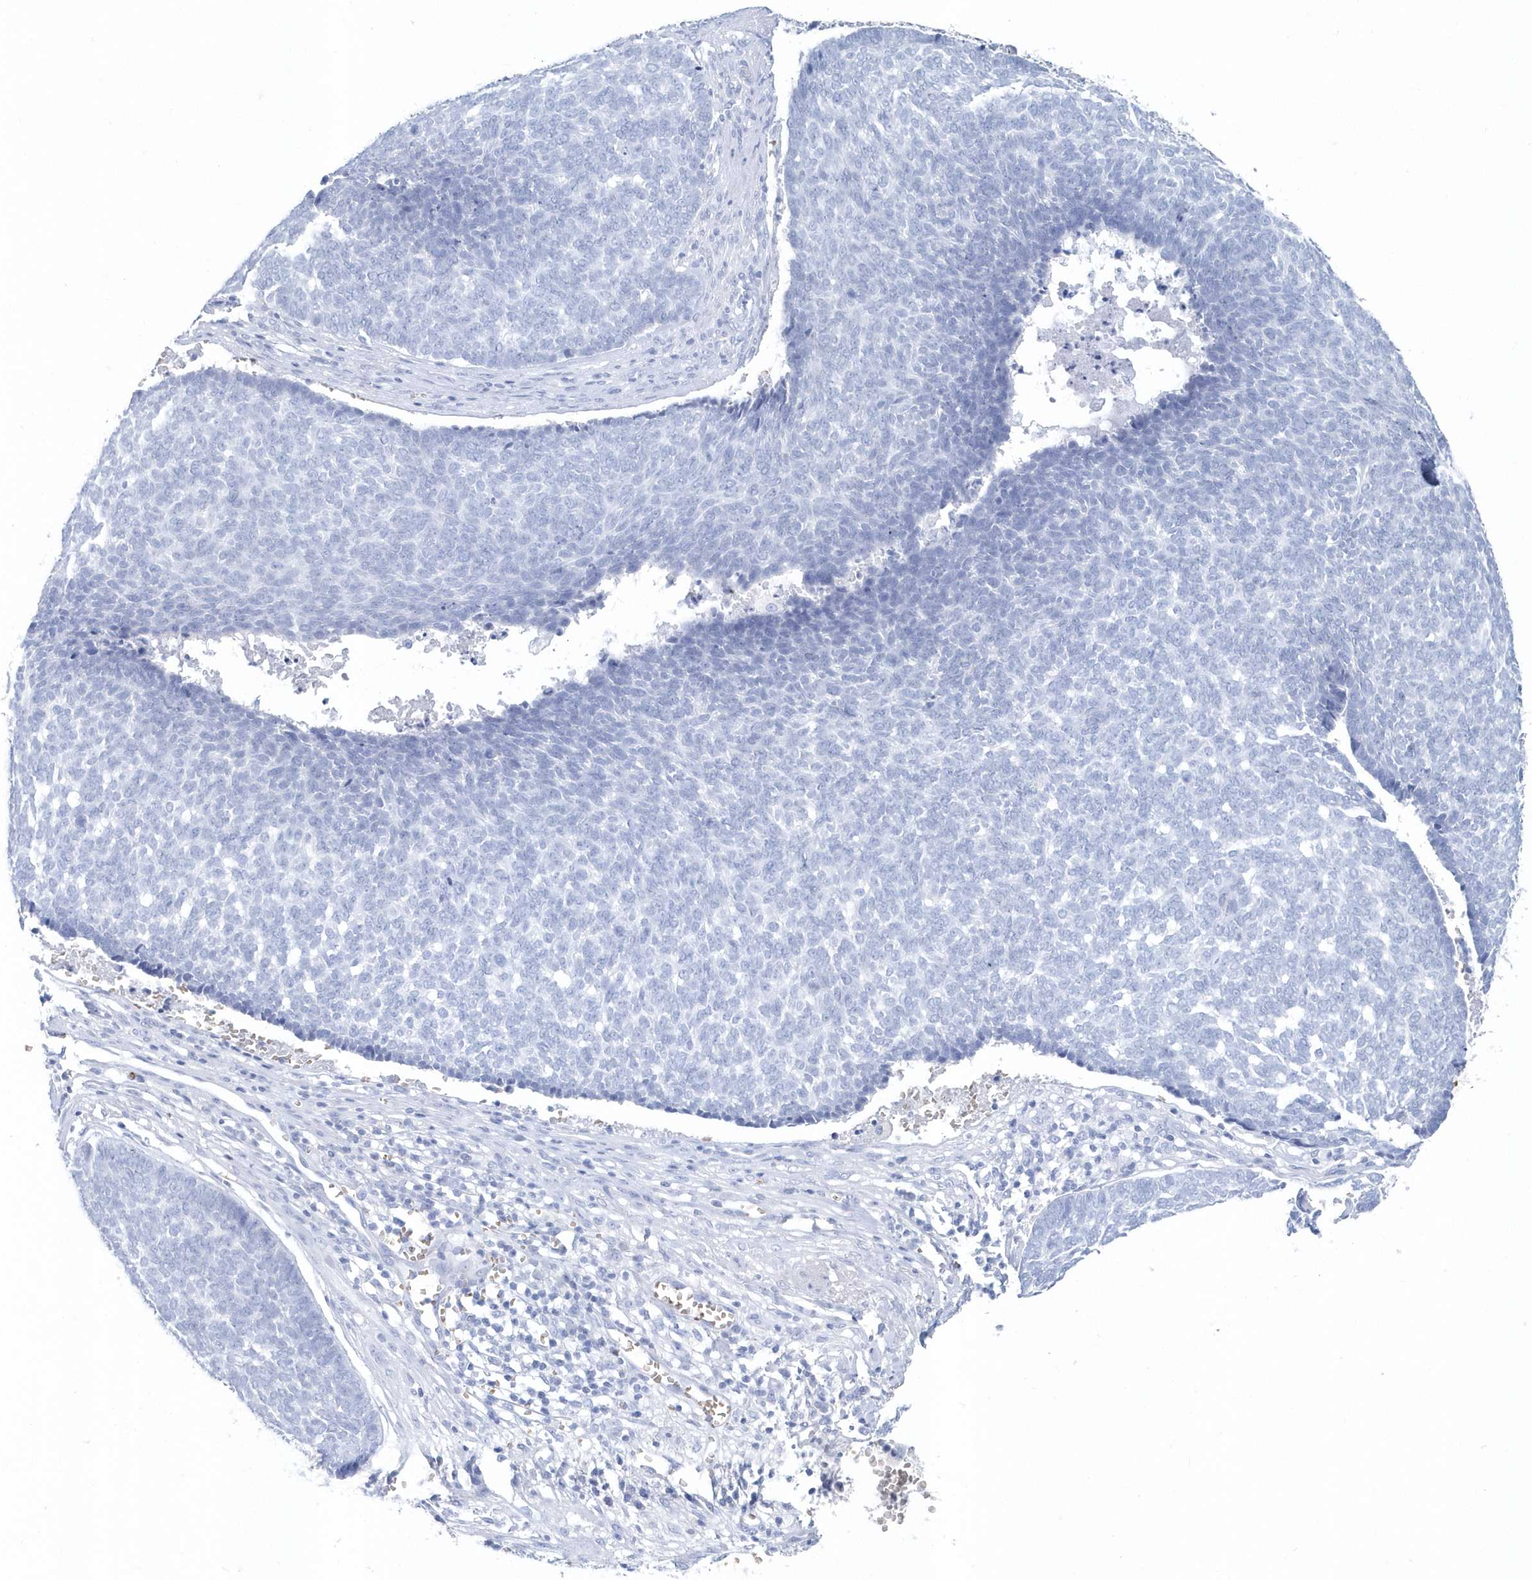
{"staining": {"intensity": "negative", "quantity": "none", "location": "none"}, "tissue": "skin cancer", "cell_type": "Tumor cells", "image_type": "cancer", "snomed": [{"axis": "morphology", "description": "Basal cell carcinoma"}, {"axis": "topography", "description": "Skin"}], "caption": "Skin cancer stained for a protein using IHC exhibits no expression tumor cells.", "gene": "HBA2", "patient": {"sex": "male", "age": 84}}